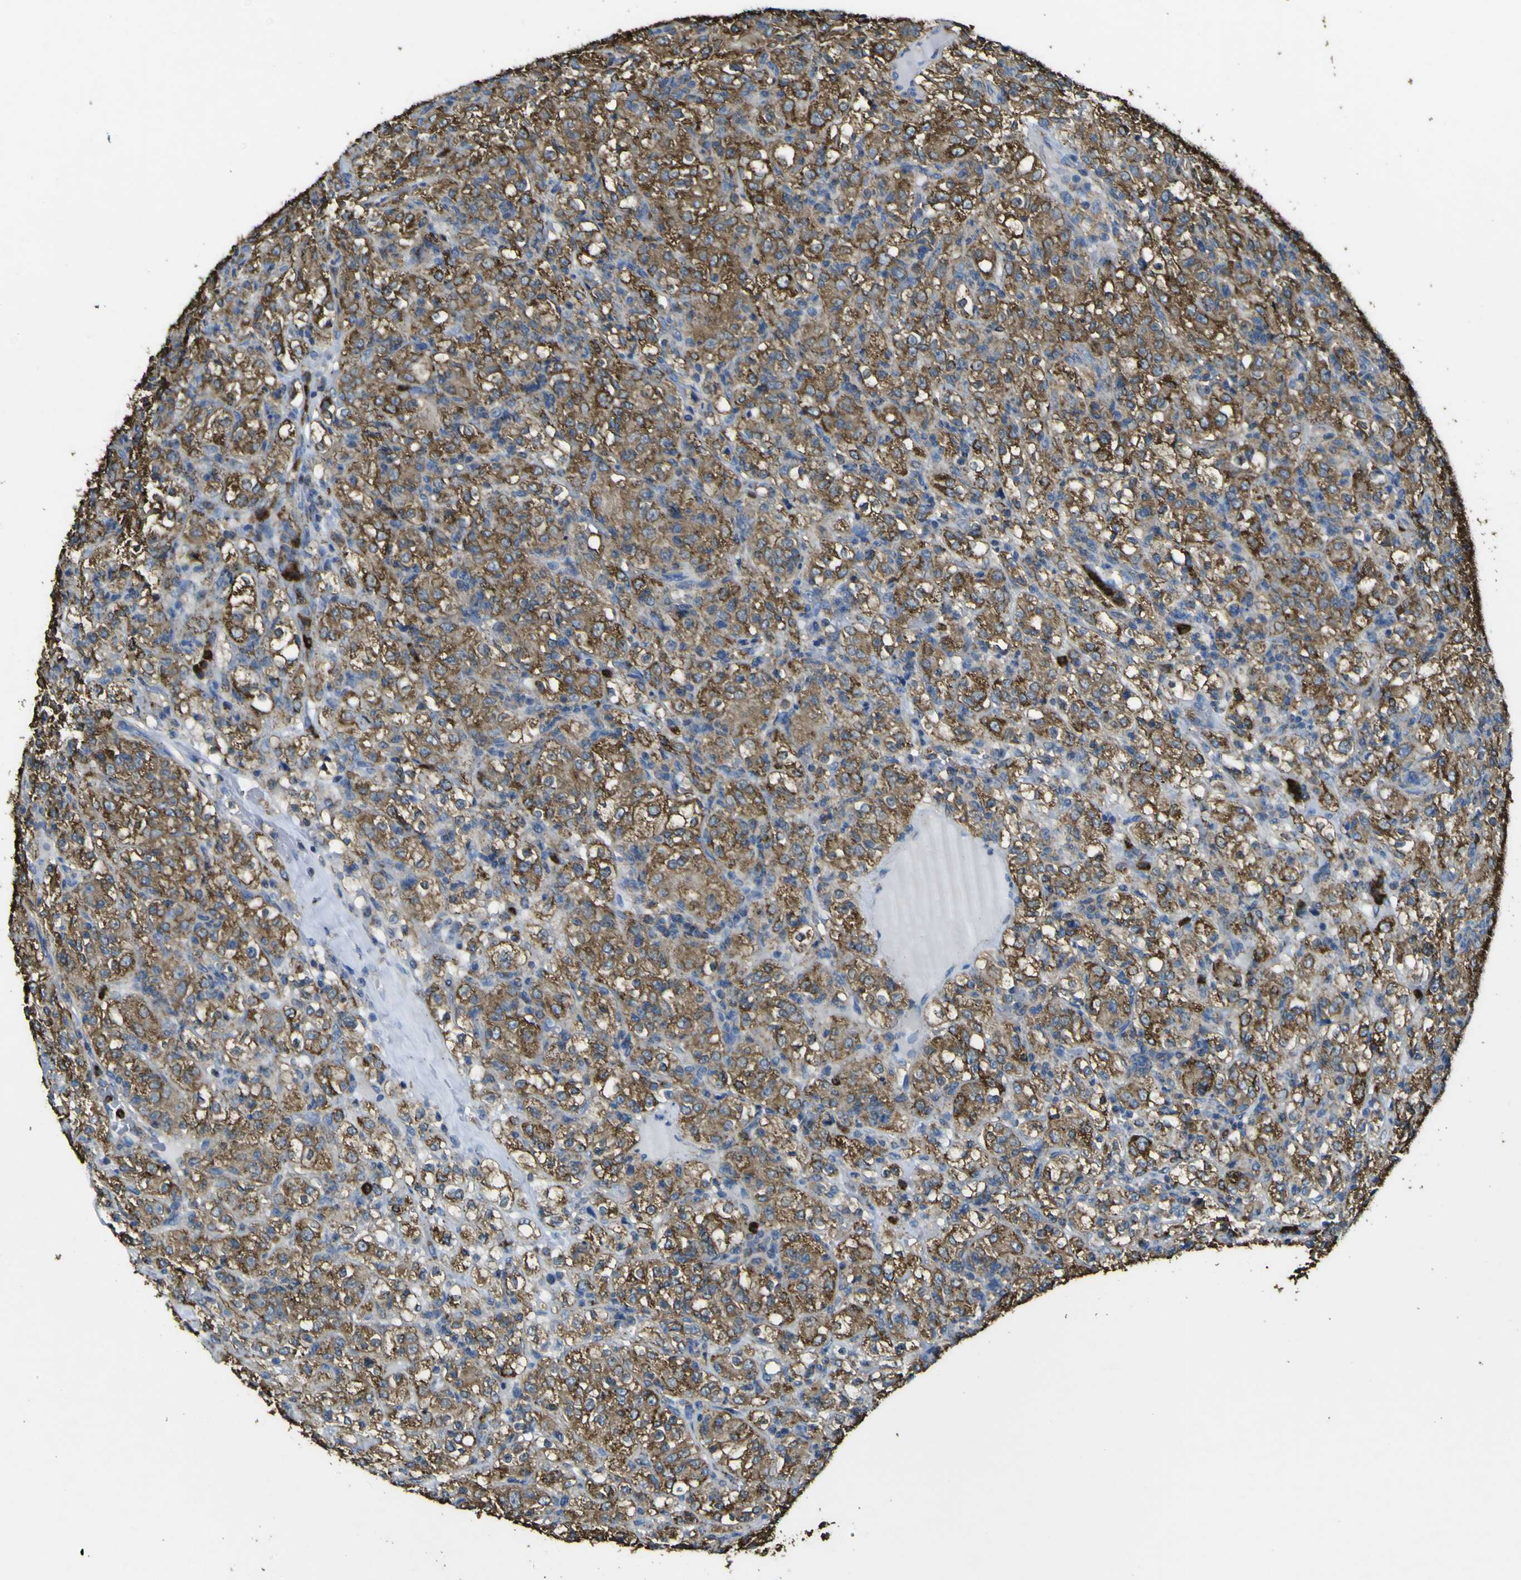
{"staining": {"intensity": "strong", "quantity": ">75%", "location": "cytoplasmic/membranous"}, "tissue": "renal cancer", "cell_type": "Tumor cells", "image_type": "cancer", "snomed": [{"axis": "morphology", "description": "Normal tissue, NOS"}, {"axis": "morphology", "description": "Adenocarcinoma, NOS"}, {"axis": "topography", "description": "Kidney"}], "caption": "An immunohistochemistry (IHC) micrograph of neoplastic tissue is shown. Protein staining in brown labels strong cytoplasmic/membranous positivity in renal cancer (adenocarcinoma) within tumor cells.", "gene": "ACSL3", "patient": {"sex": "female", "age": 72}}